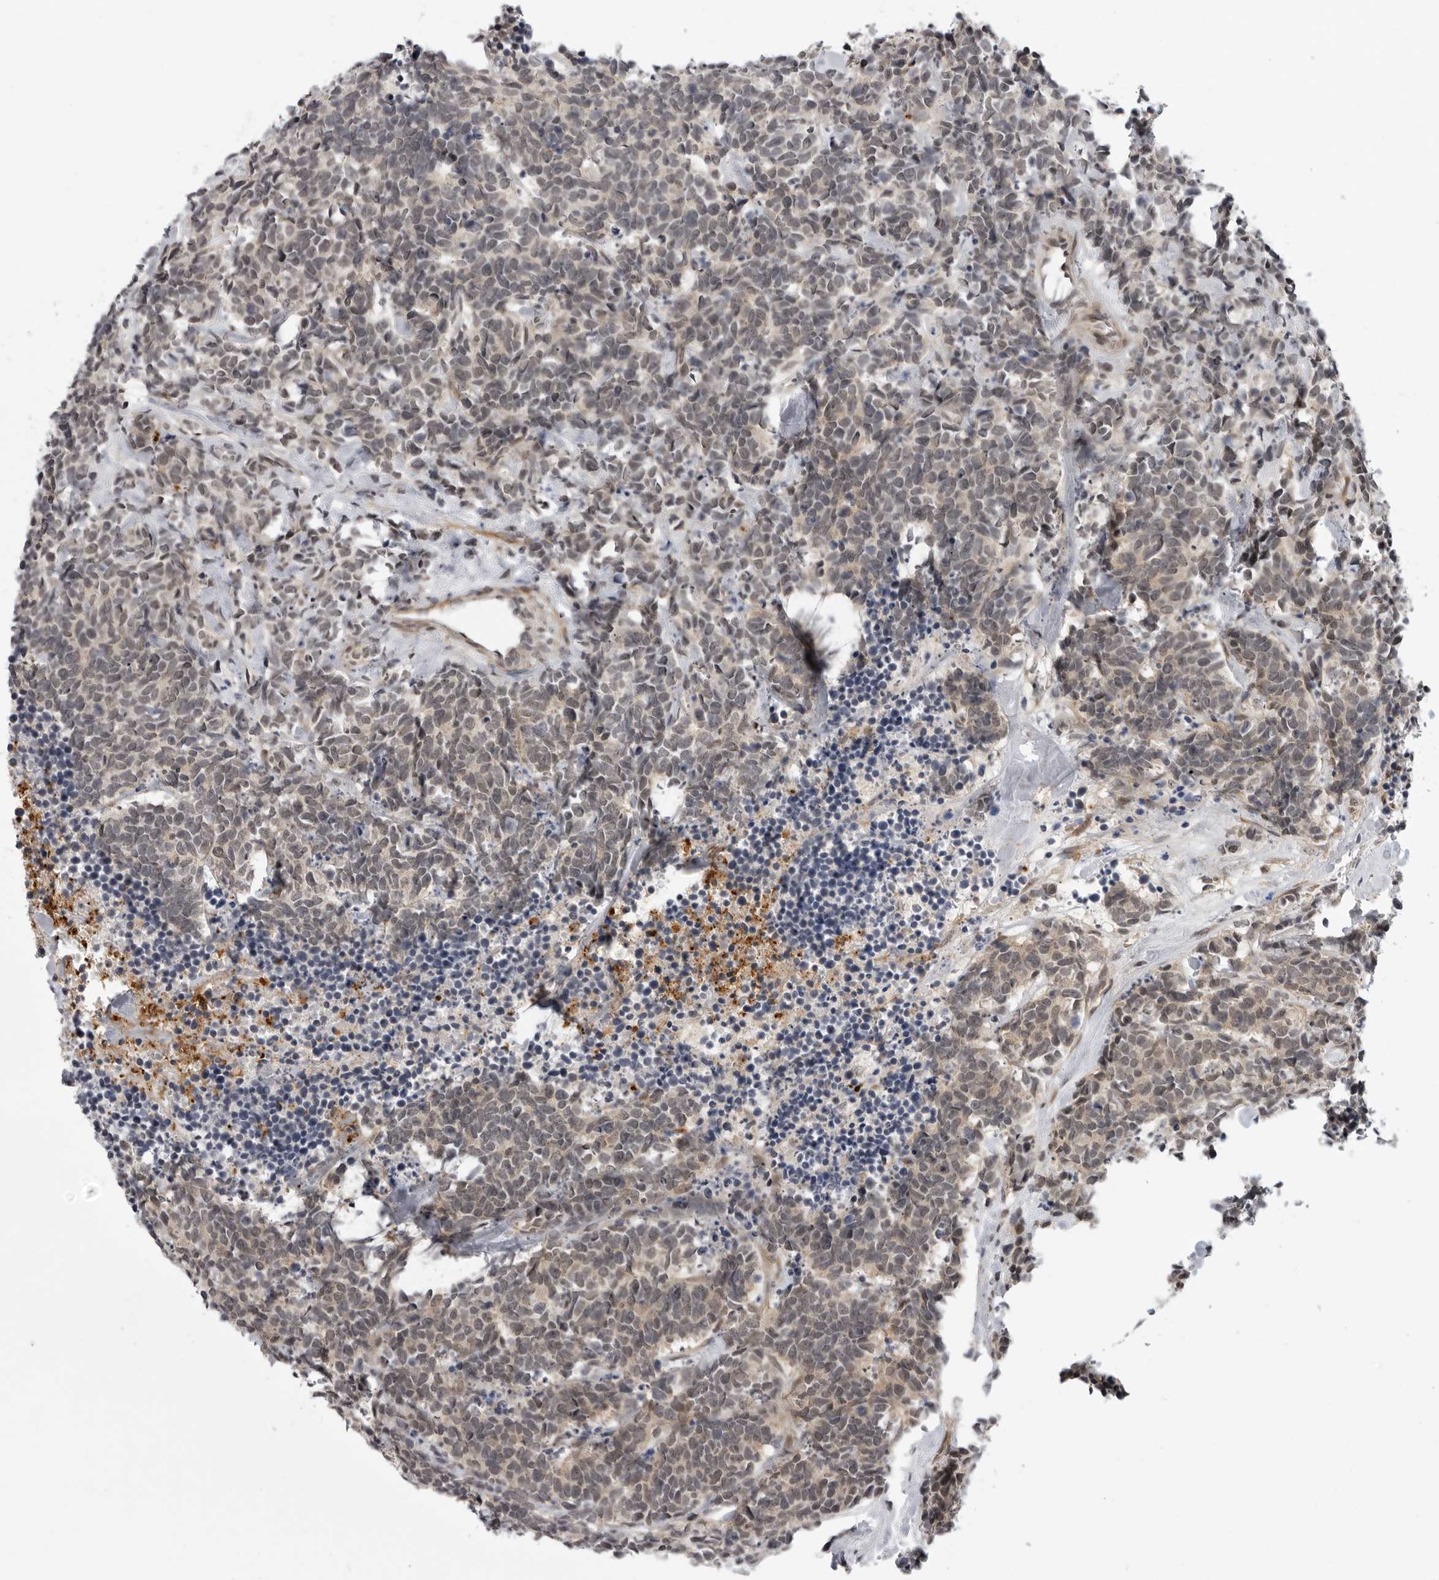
{"staining": {"intensity": "negative", "quantity": "none", "location": "none"}, "tissue": "carcinoid", "cell_type": "Tumor cells", "image_type": "cancer", "snomed": [{"axis": "morphology", "description": "Carcinoma, NOS"}, {"axis": "morphology", "description": "Carcinoid, malignant, NOS"}, {"axis": "topography", "description": "Urinary bladder"}], "caption": "This is an immunohistochemistry photomicrograph of carcinoma. There is no staining in tumor cells.", "gene": "ALPK2", "patient": {"sex": "male", "age": 57}}